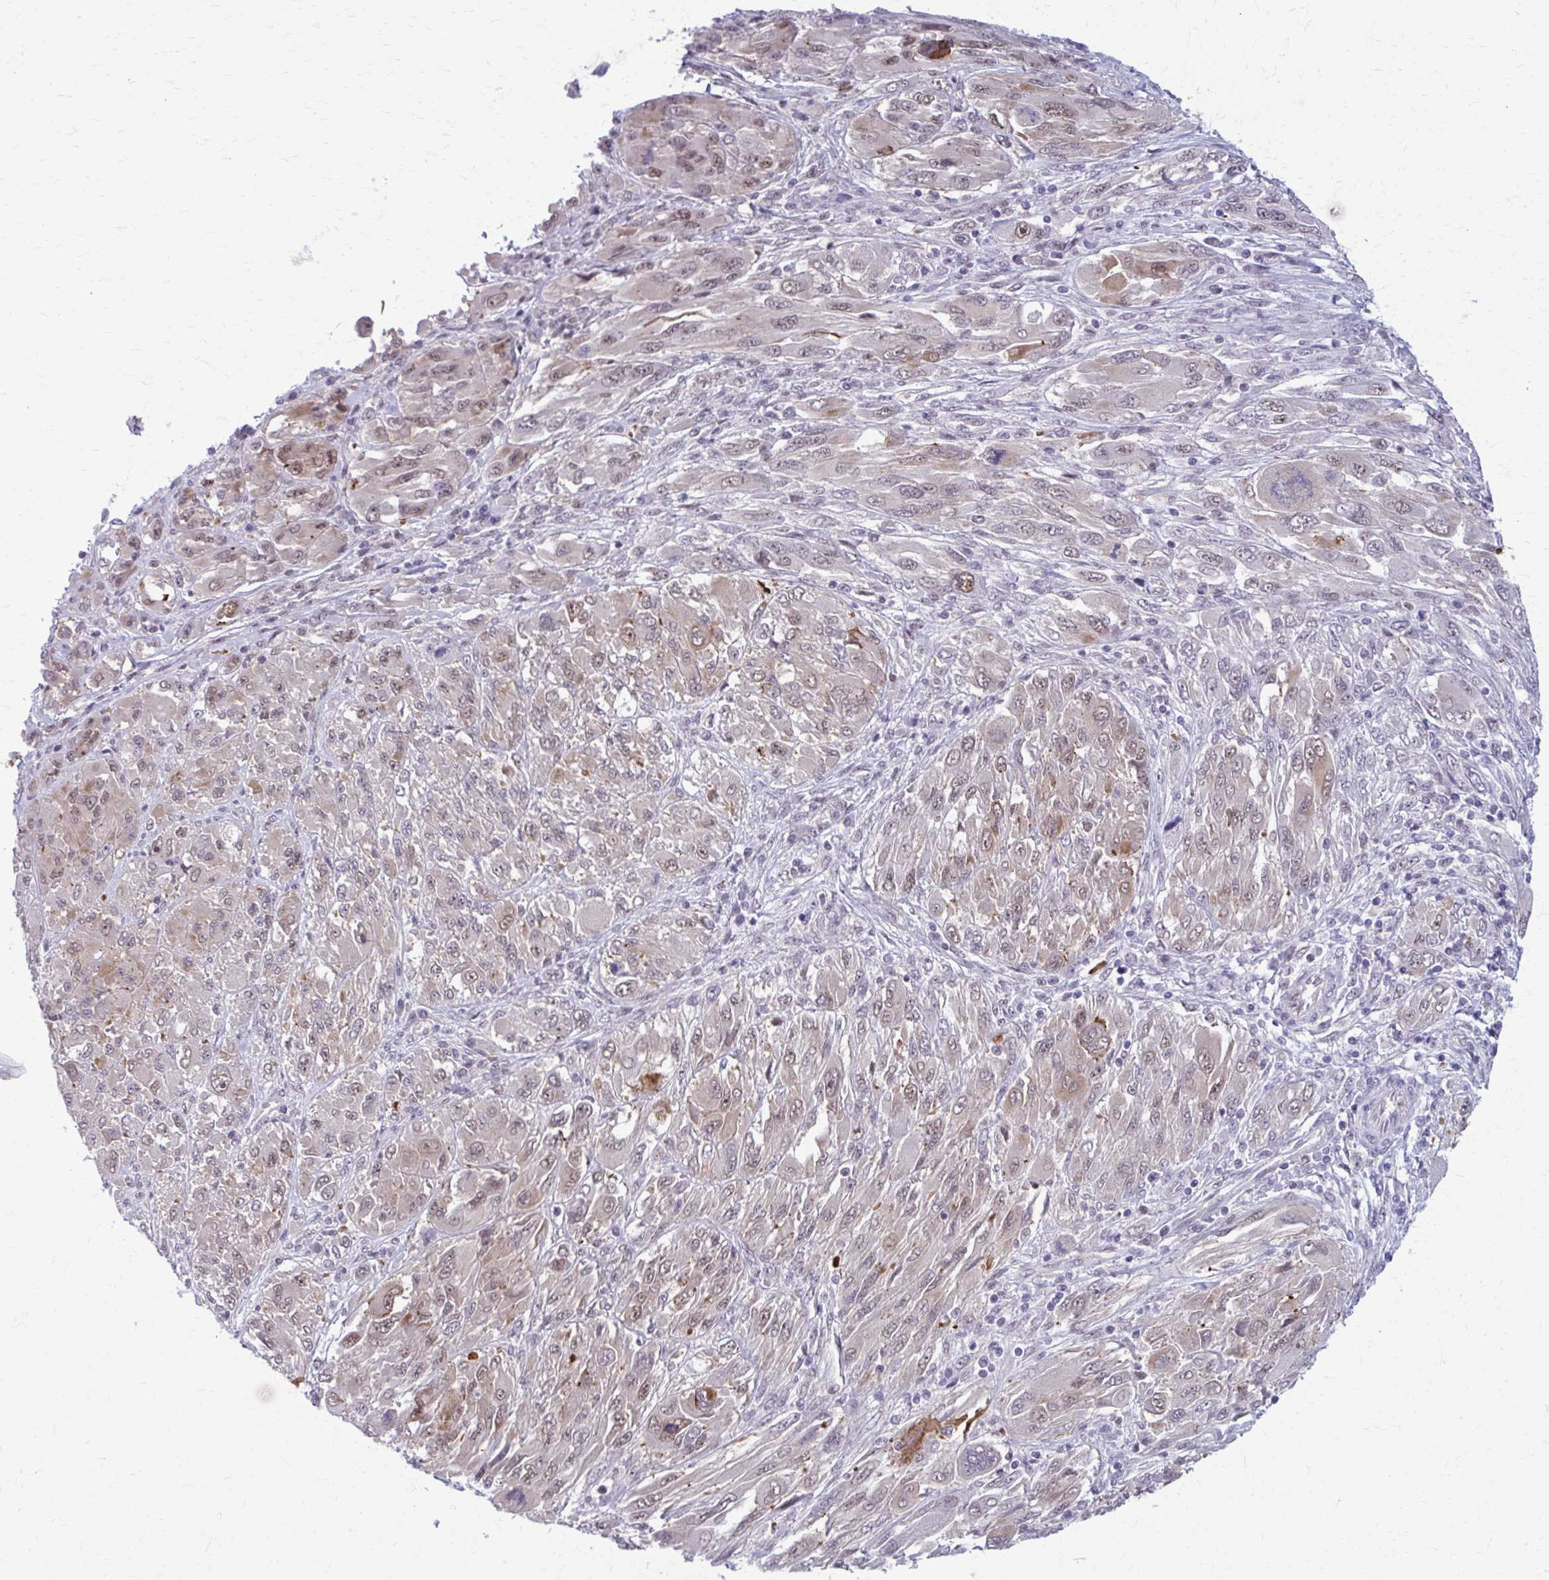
{"staining": {"intensity": "weak", "quantity": "<25%", "location": "cytoplasmic/membranous,nuclear"}, "tissue": "melanoma", "cell_type": "Tumor cells", "image_type": "cancer", "snomed": [{"axis": "morphology", "description": "Malignant melanoma, NOS"}, {"axis": "topography", "description": "Skin"}], "caption": "This image is of melanoma stained with immunohistochemistry to label a protein in brown with the nuclei are counter-stained blue. There is no expression in tumor cells. (DAB IHC with hematoxylin counter stain).", "gene": "NUMBL", "patient": {"sex": "female", "age": 91}}